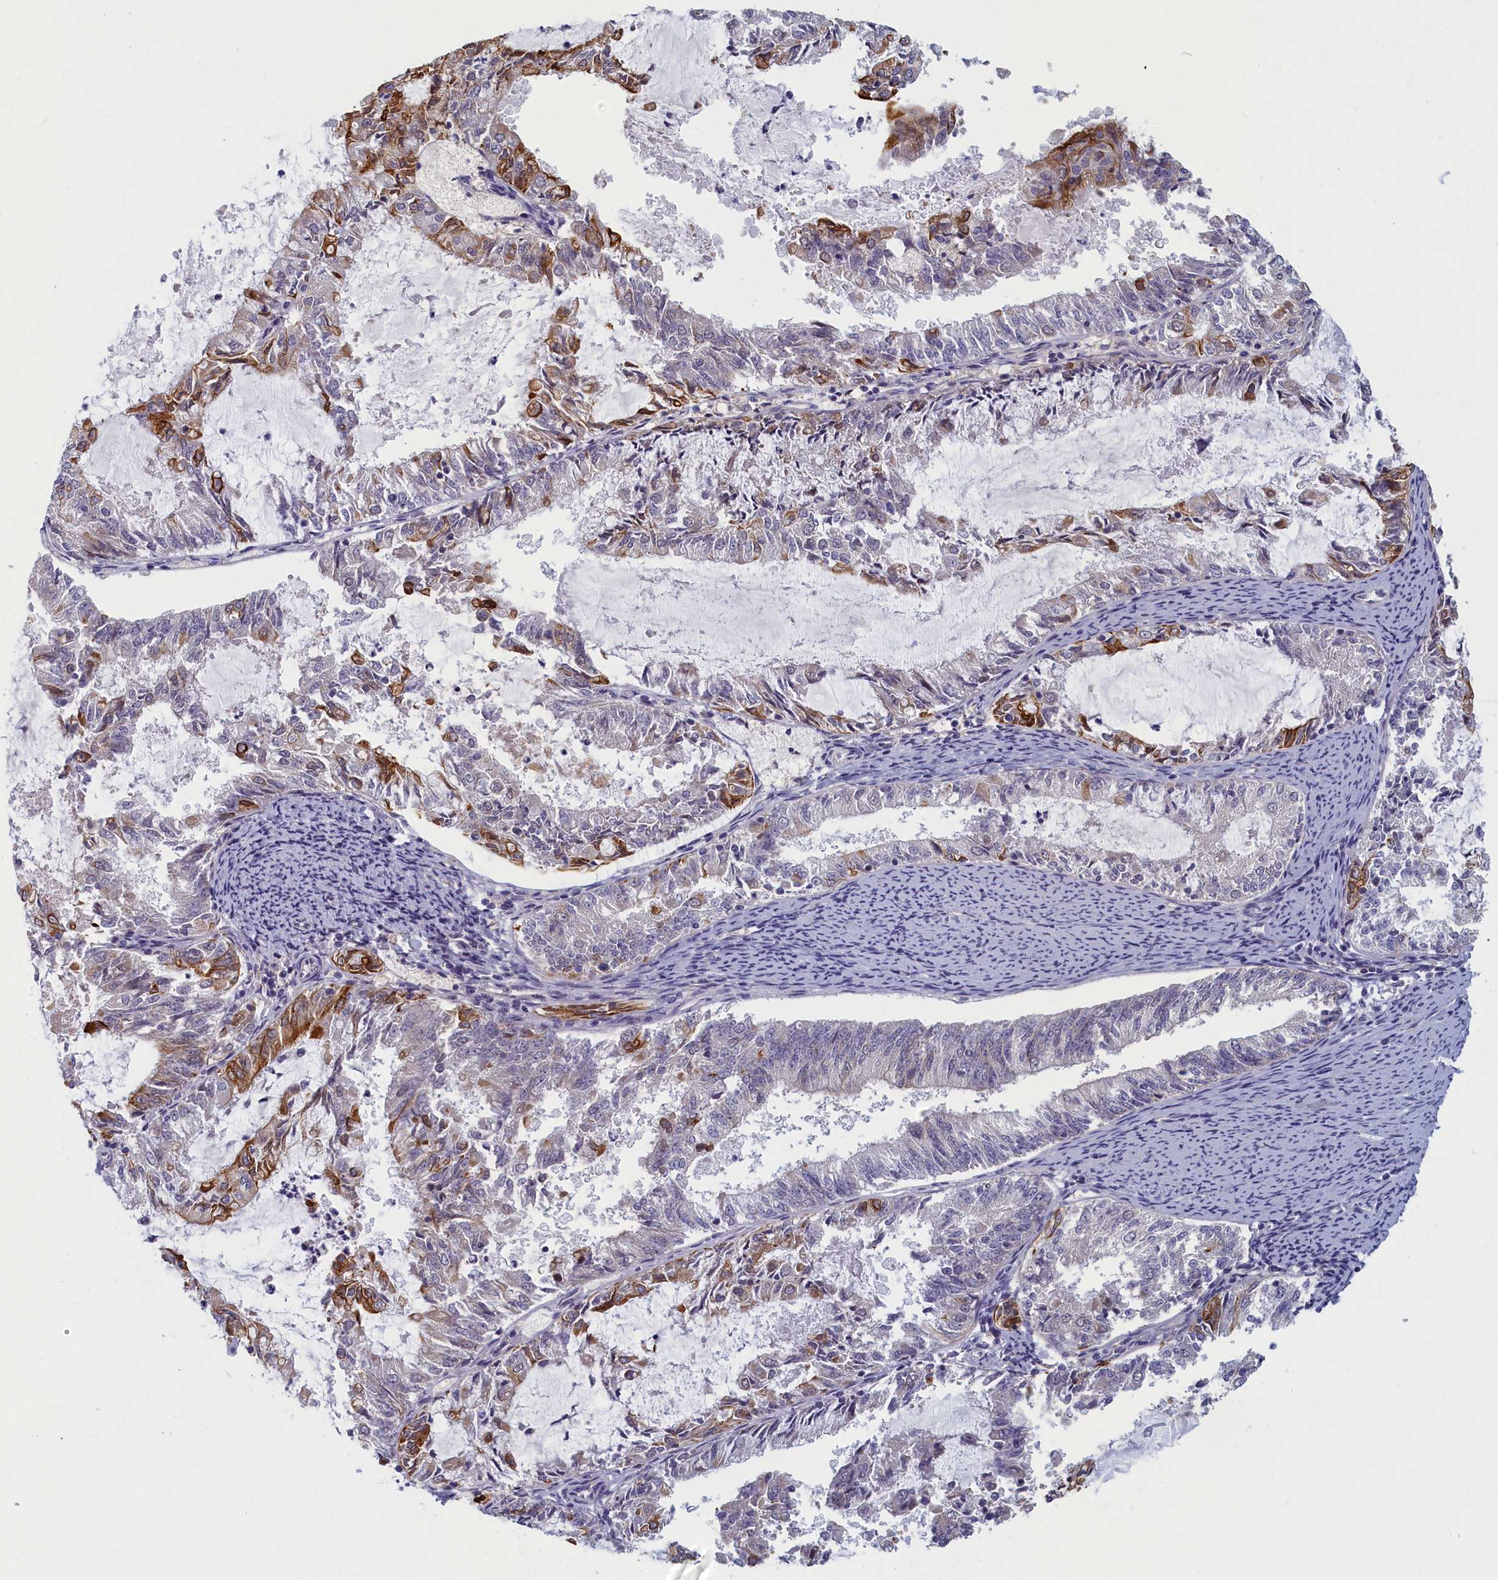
{"staining": {"intensity": "moderate", "quantity": "<25%", "location": "cytoplasmic/membranous"}, "tissue": "endometrial cancer", "cell_type": "Tumor cells", "image_type": "cancer", "snomed": [{"axis": "morphology", "description": "Adenocarcinoma, NOS"}, {"axis": "topography", "description": "Endometrium"}], "caption": "Endometrial cancer (adenocarcinoma) stained with a brown dye demonstrates moderate cytoplasmic/membranous positive expression in about <25% of tumor cells.", "gene": "DNAJC17", "patient": {"sex": "female", "age": 57}}